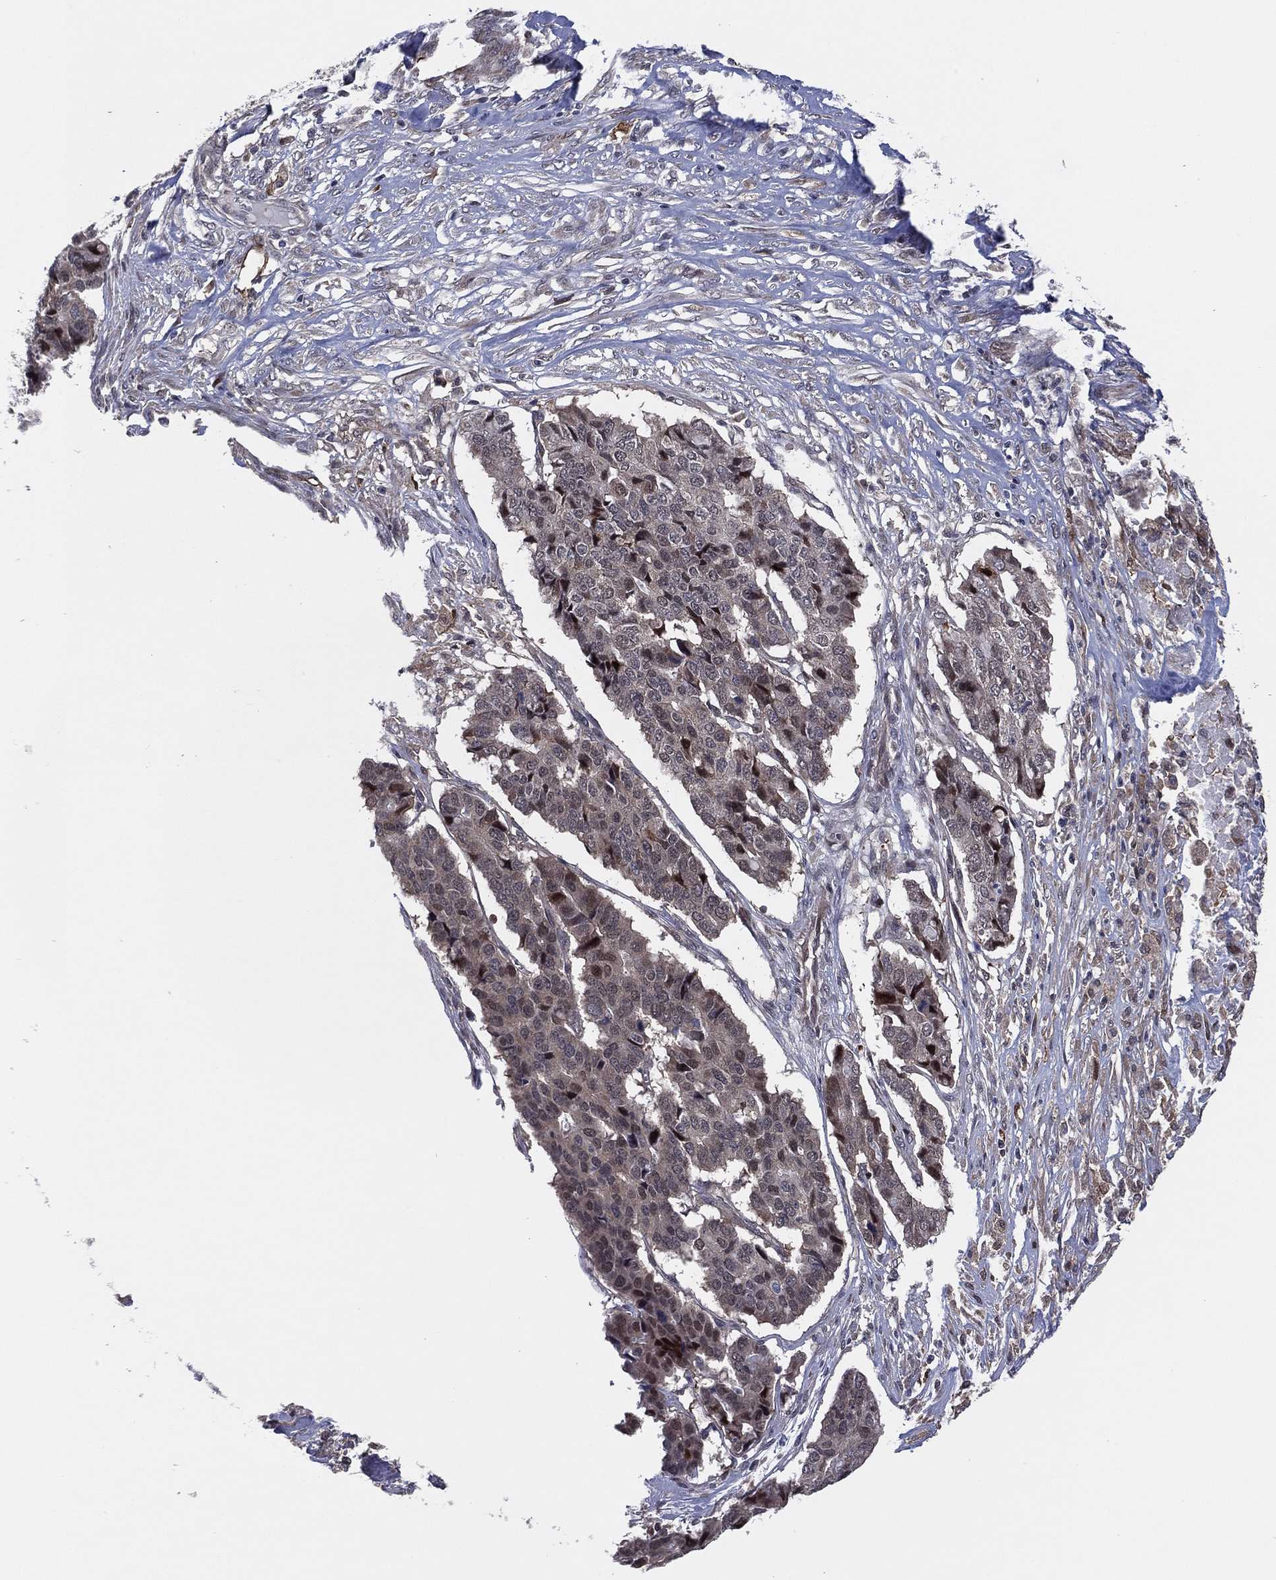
{"staining": {"intensity": "moderate", "quantity": "<25%", "location": "nuclear"}, "tissue": "pancreatic cancer", "cell_type": "Tumor cells", "image_type": "cancer", "snomed": [{"axis": "morphology", "description": "Adenocarcinoma, NOS"}, {"axis": "topography", "description": "Pancreas"}], "caption": "Approximately <25% of tumor cells in pancreatic adenocarcinoma show moderate nuclear protein staining as visualized by brown immunohistochemical staining.", "gene": "SNCG", "patient": {"sex": "male", "age": 50}}